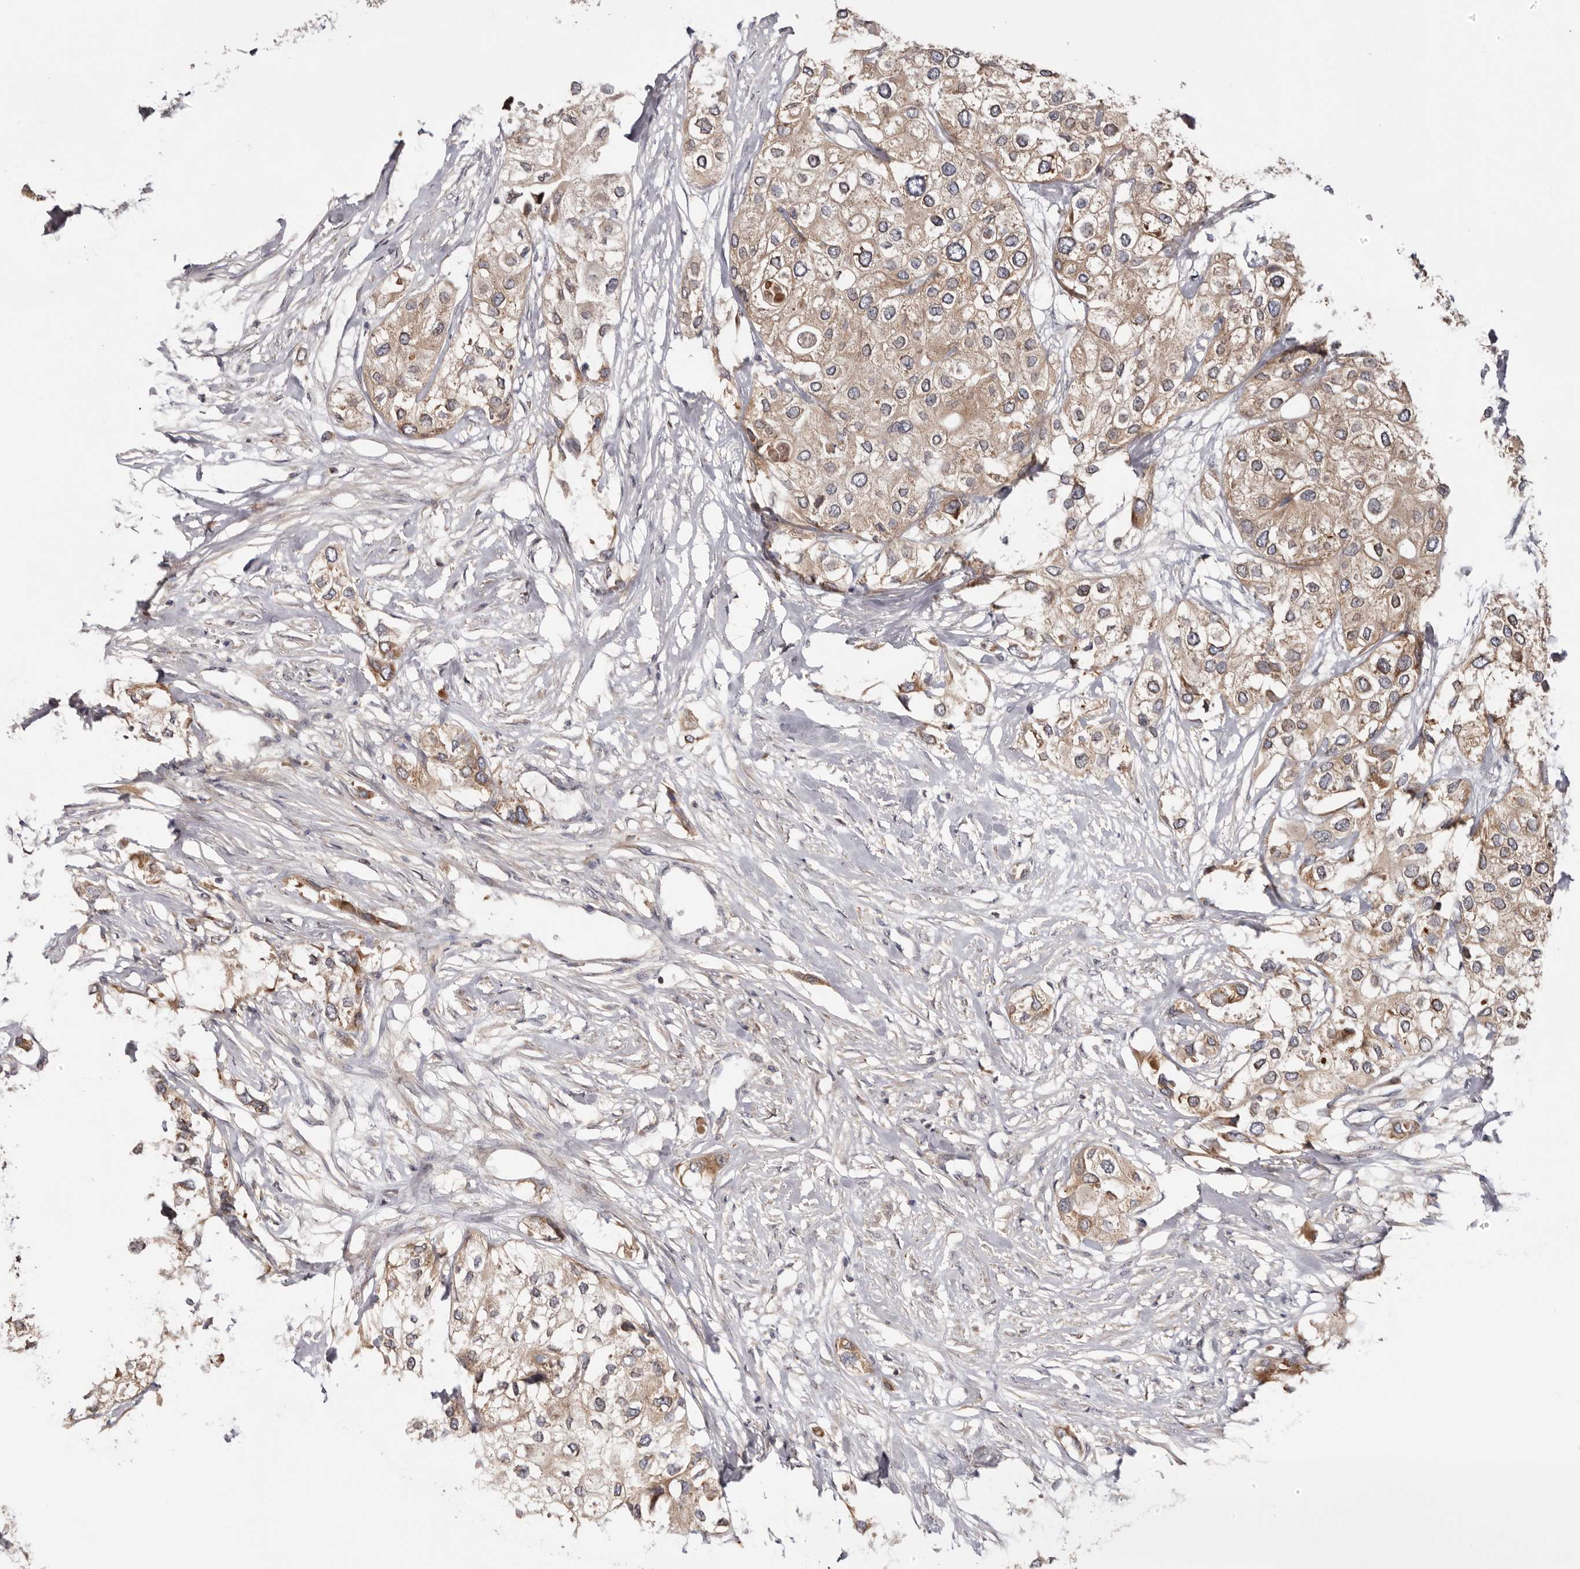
{"staining": {"intensity": "weak", "quantity": ">75%", "location": "cytoplasmic/membranous"}, "tissue": "urothelial cancer", "cell_type": "Tumor cells", "image_type": "cancer", "snomed": [{"axis": "morphology", "description": "Urothelial carcinoma, High grade"}, {"axis": "topography", "description": "Urinary bladder"}], "caption": "IHC of urothelial carcinoma (high-grade) demonstrates low levels of weak cytoplasmic/membranous expression in approximately >75% of tumor cells. Nuclei are stained in blue.", "gene": "TMUB1", "patient": {"sex": "male", "age": 64}}